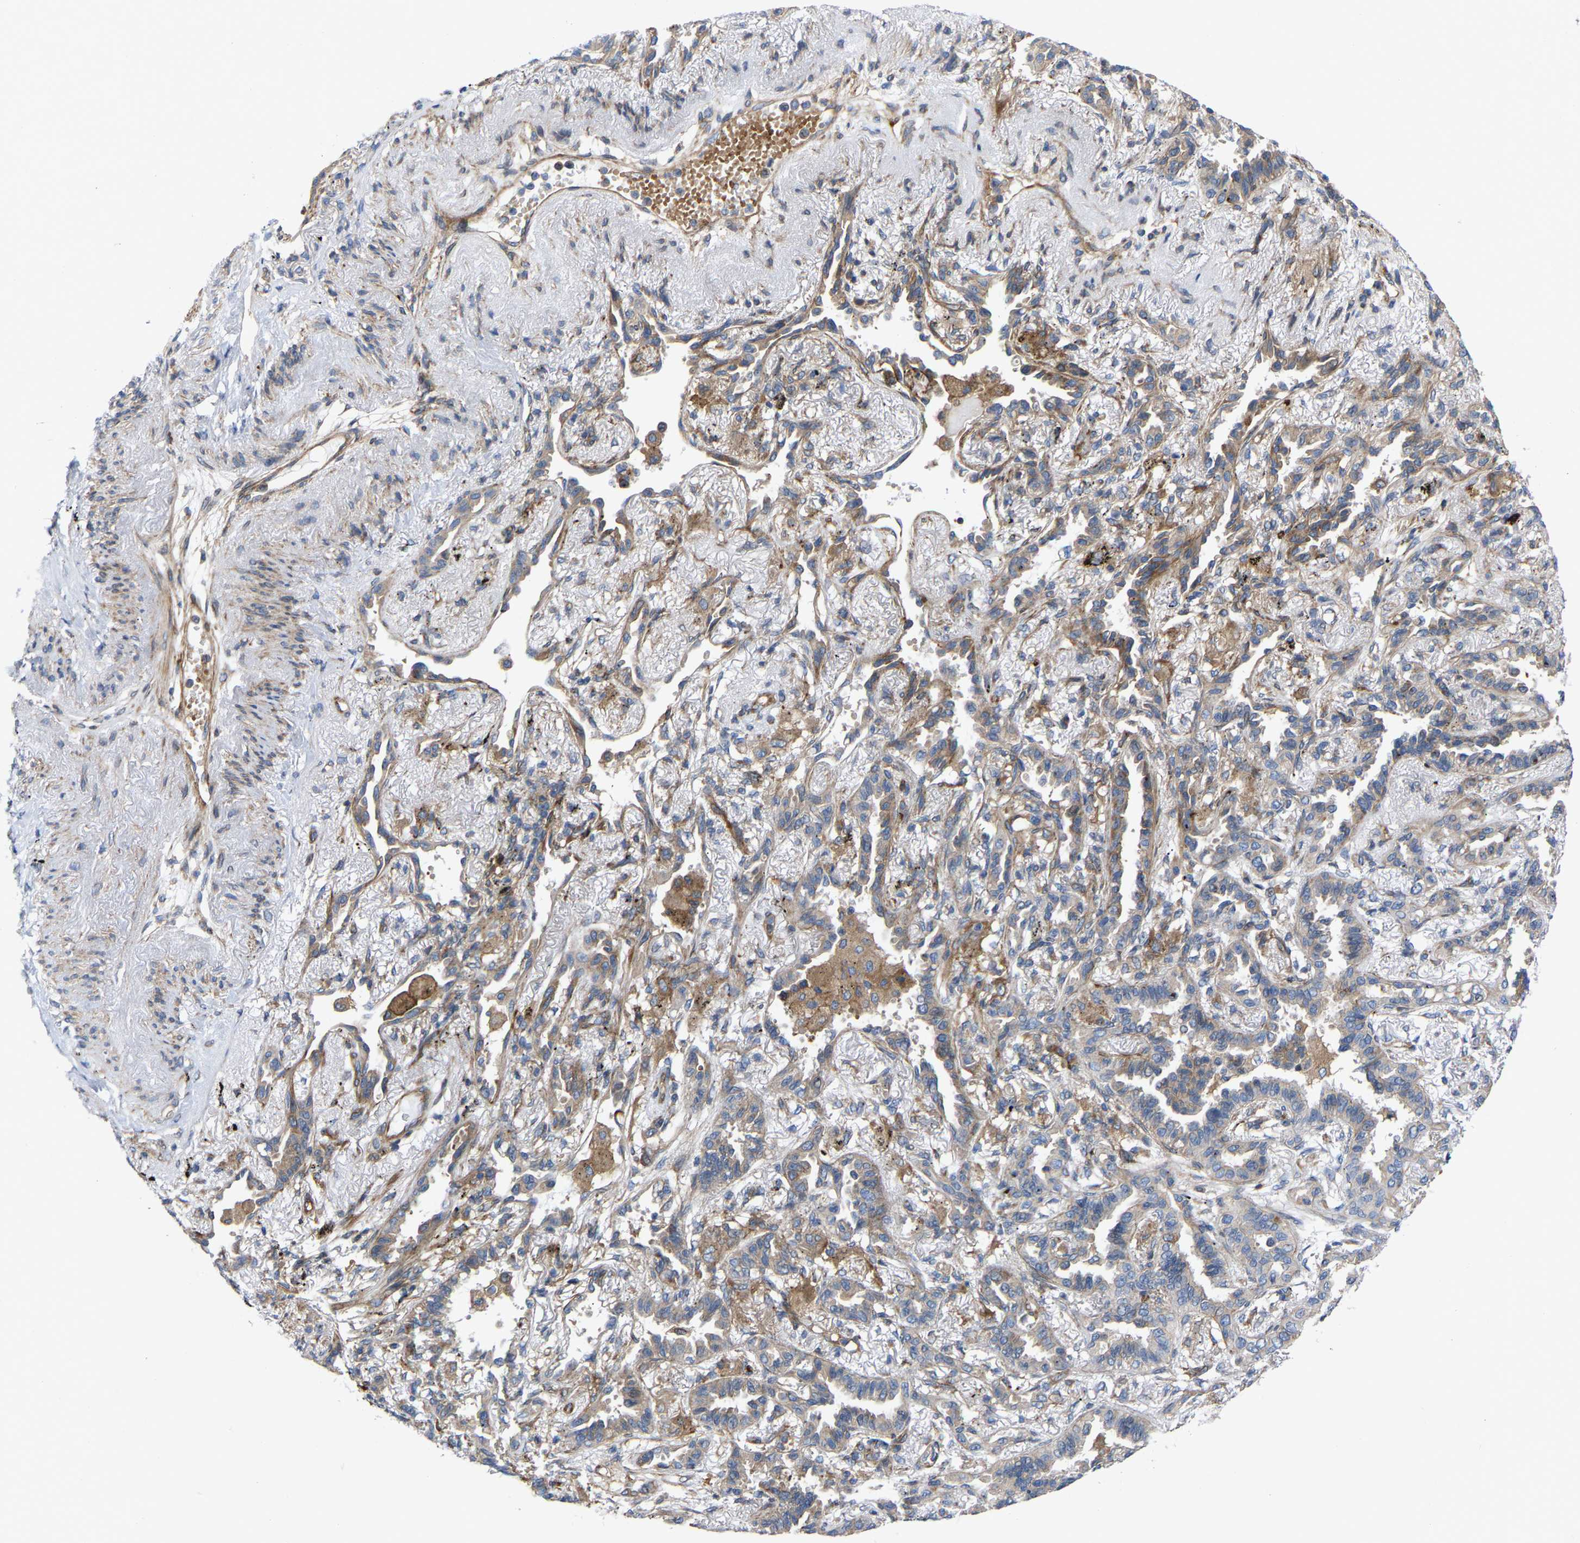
{"staining": {"intensity": "weak", "quantity": "25%-75%", "location": "cytoplasmic/membranous"}, "tissue": "lung cancer", "cell_type": "Tumor cells", "image_type": "cancer", "snomed": [{"axis": "morphology", "description": "Adenocarcinoma, NOS"}, {"axis": "topography", "description": "Lung"}], "caption": "Protein staining by immunohistochemistry exhibits weak cytoplasmic/membranous expression in about 25%-75% of tumor cells in lung cancer.", "gene": "TOR1B", "patient": {"sex": "male", "age": 59}}